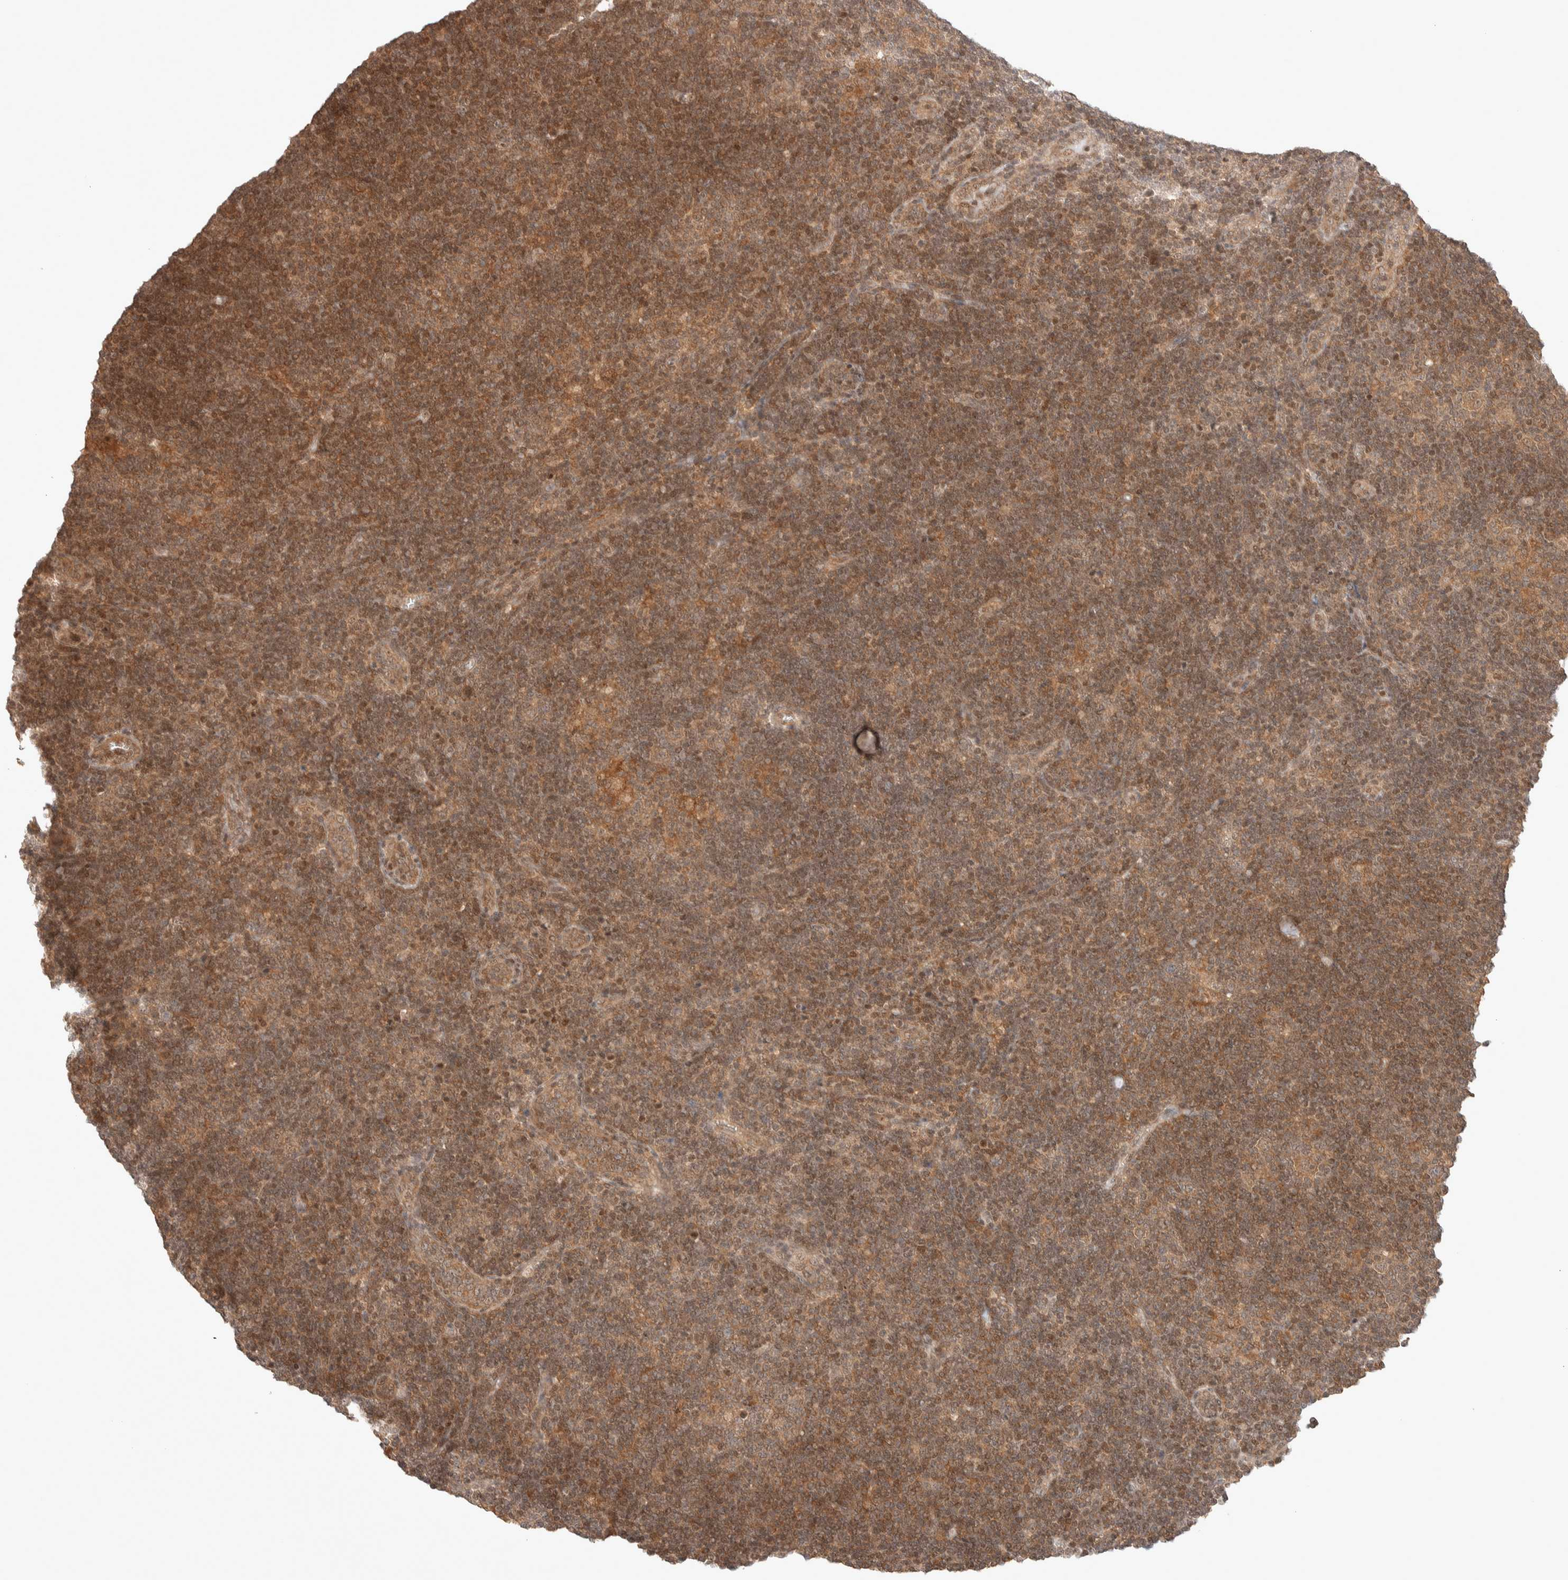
{"staining": {"intensity": "moderate", "quantity": ">75%", "location": "cytoplasmic/membranous"}, "tissue": "lymphoma", "cell_type": "Tumor cells", "image_type": "cancer", "snomed": [{"axis": "morphology", "description": "Hodgkin's disease, NOS"}, {"axis": "topography", "description": "Lymph node"}], "caption": "Moderate cytoplasmic/membranous protein expression is seen in approximately >75% of tumor cells in lymphoma.", "gene": "THRA", "patient": {"sex": "female", "age": 57}}